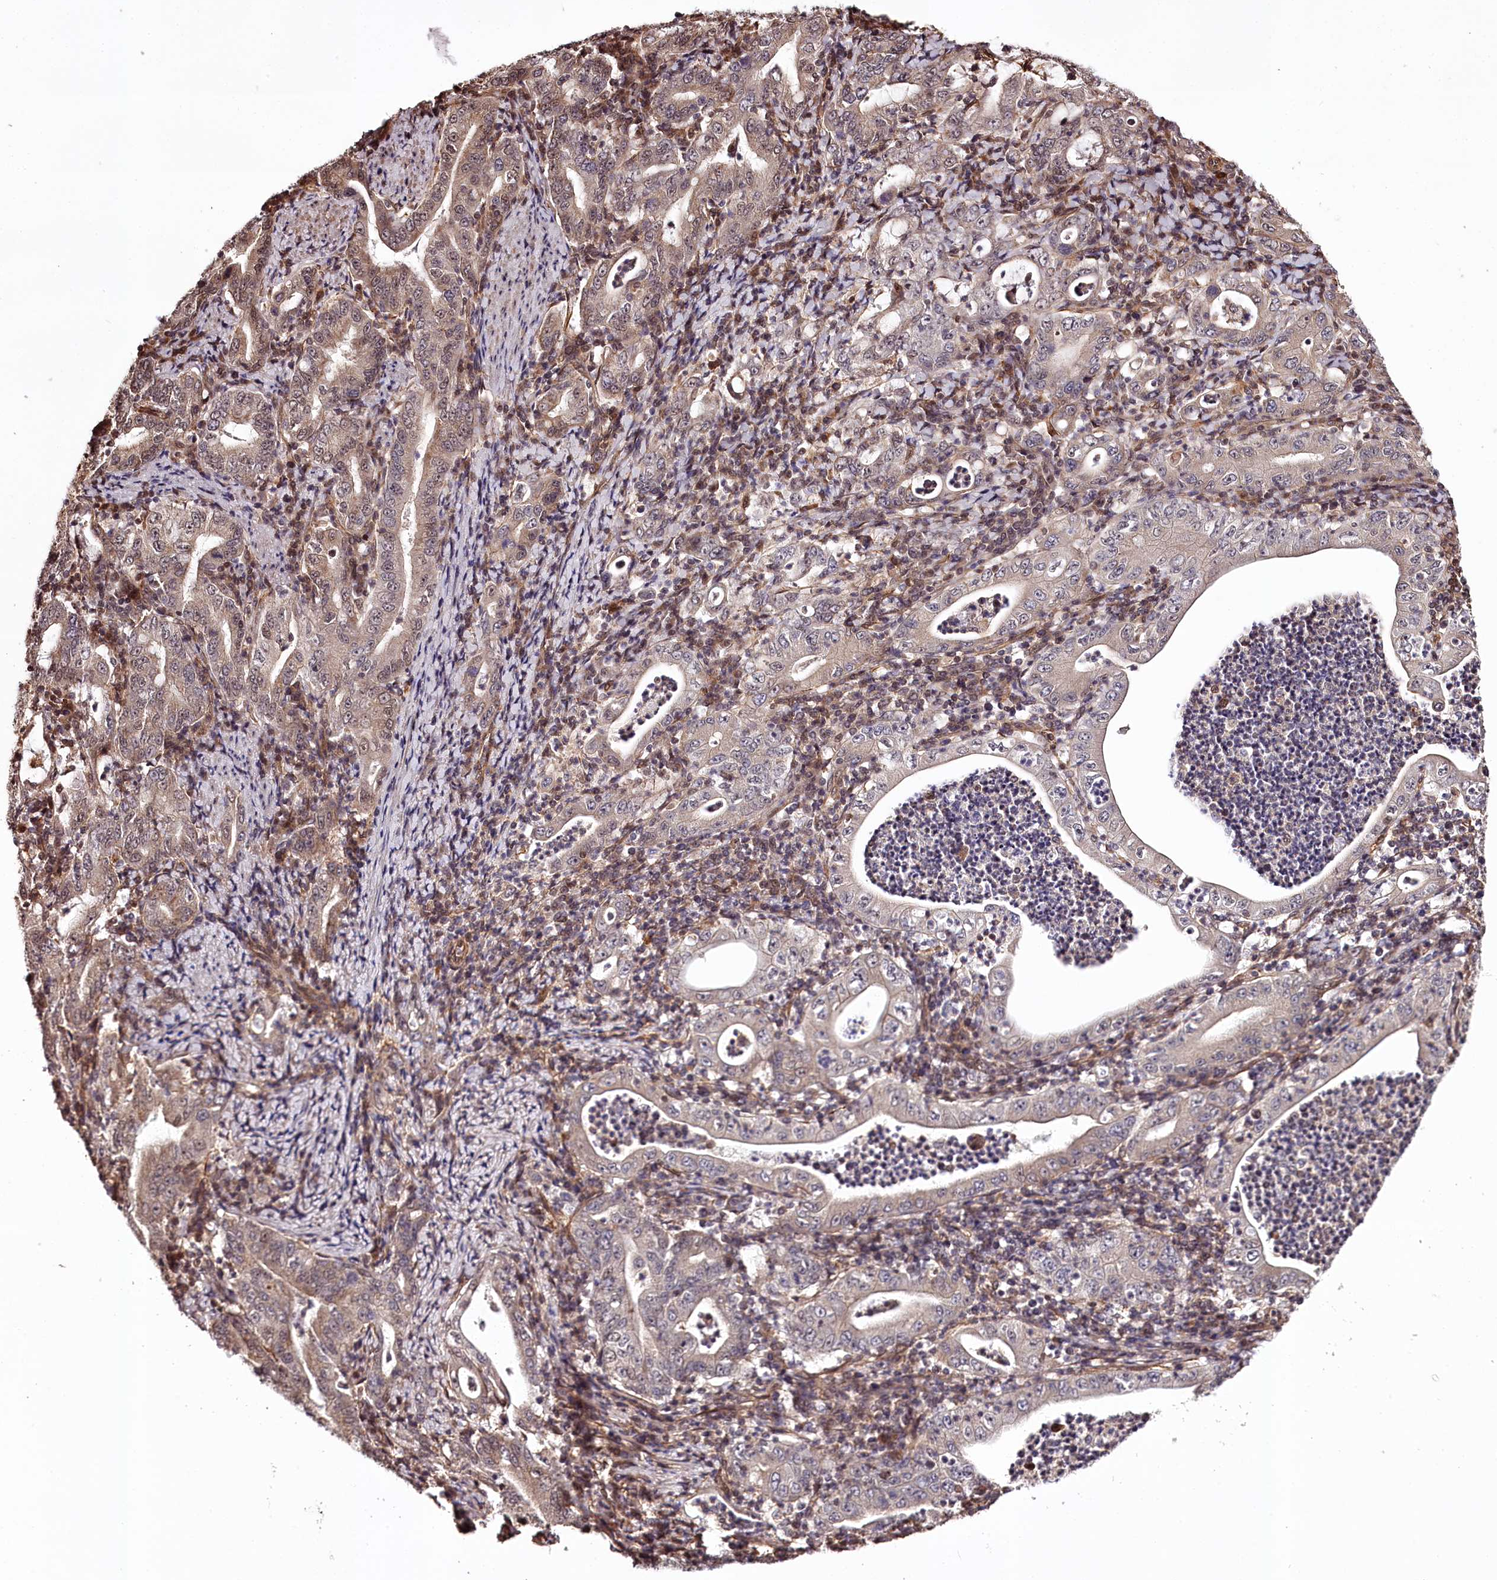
{"staining": {"intensity": "moderate", "quantity": "25%-75%", "location": "cytoplasmic/membranous,nuclear"}, "tissue": "stomach cancer", "cell_type": "Tumor cells", "image_type": "cancer", "snomed": [{"axis": "morphology", "description": "Normal tissue, NOS"}, {"axis": "morphology", "description": "Adenocarcinoma, NOS"}, {"axis": "topography", "description": "Esophagus"}, {"axis": "topography", "description": "Stomach, upper"}, {"axis": "topography", "description": "Peripheral nerve tissue"}], "caption": "A high-resolution histopathology image shows immunohistochemistry (IHC) staining of stomach adenocarcinoma, which shows moderate cytoplasmic/membranous and nuclear expression in approximately 25%-75% of tumor cells. The staining was performed using DAB to visualize the protein expression in brown, while the nuclei were stained in blue with hematoxylin (Magnification: 20x).", "gene": "TTC33", "patient": {"sex": "male", "age": 62}}